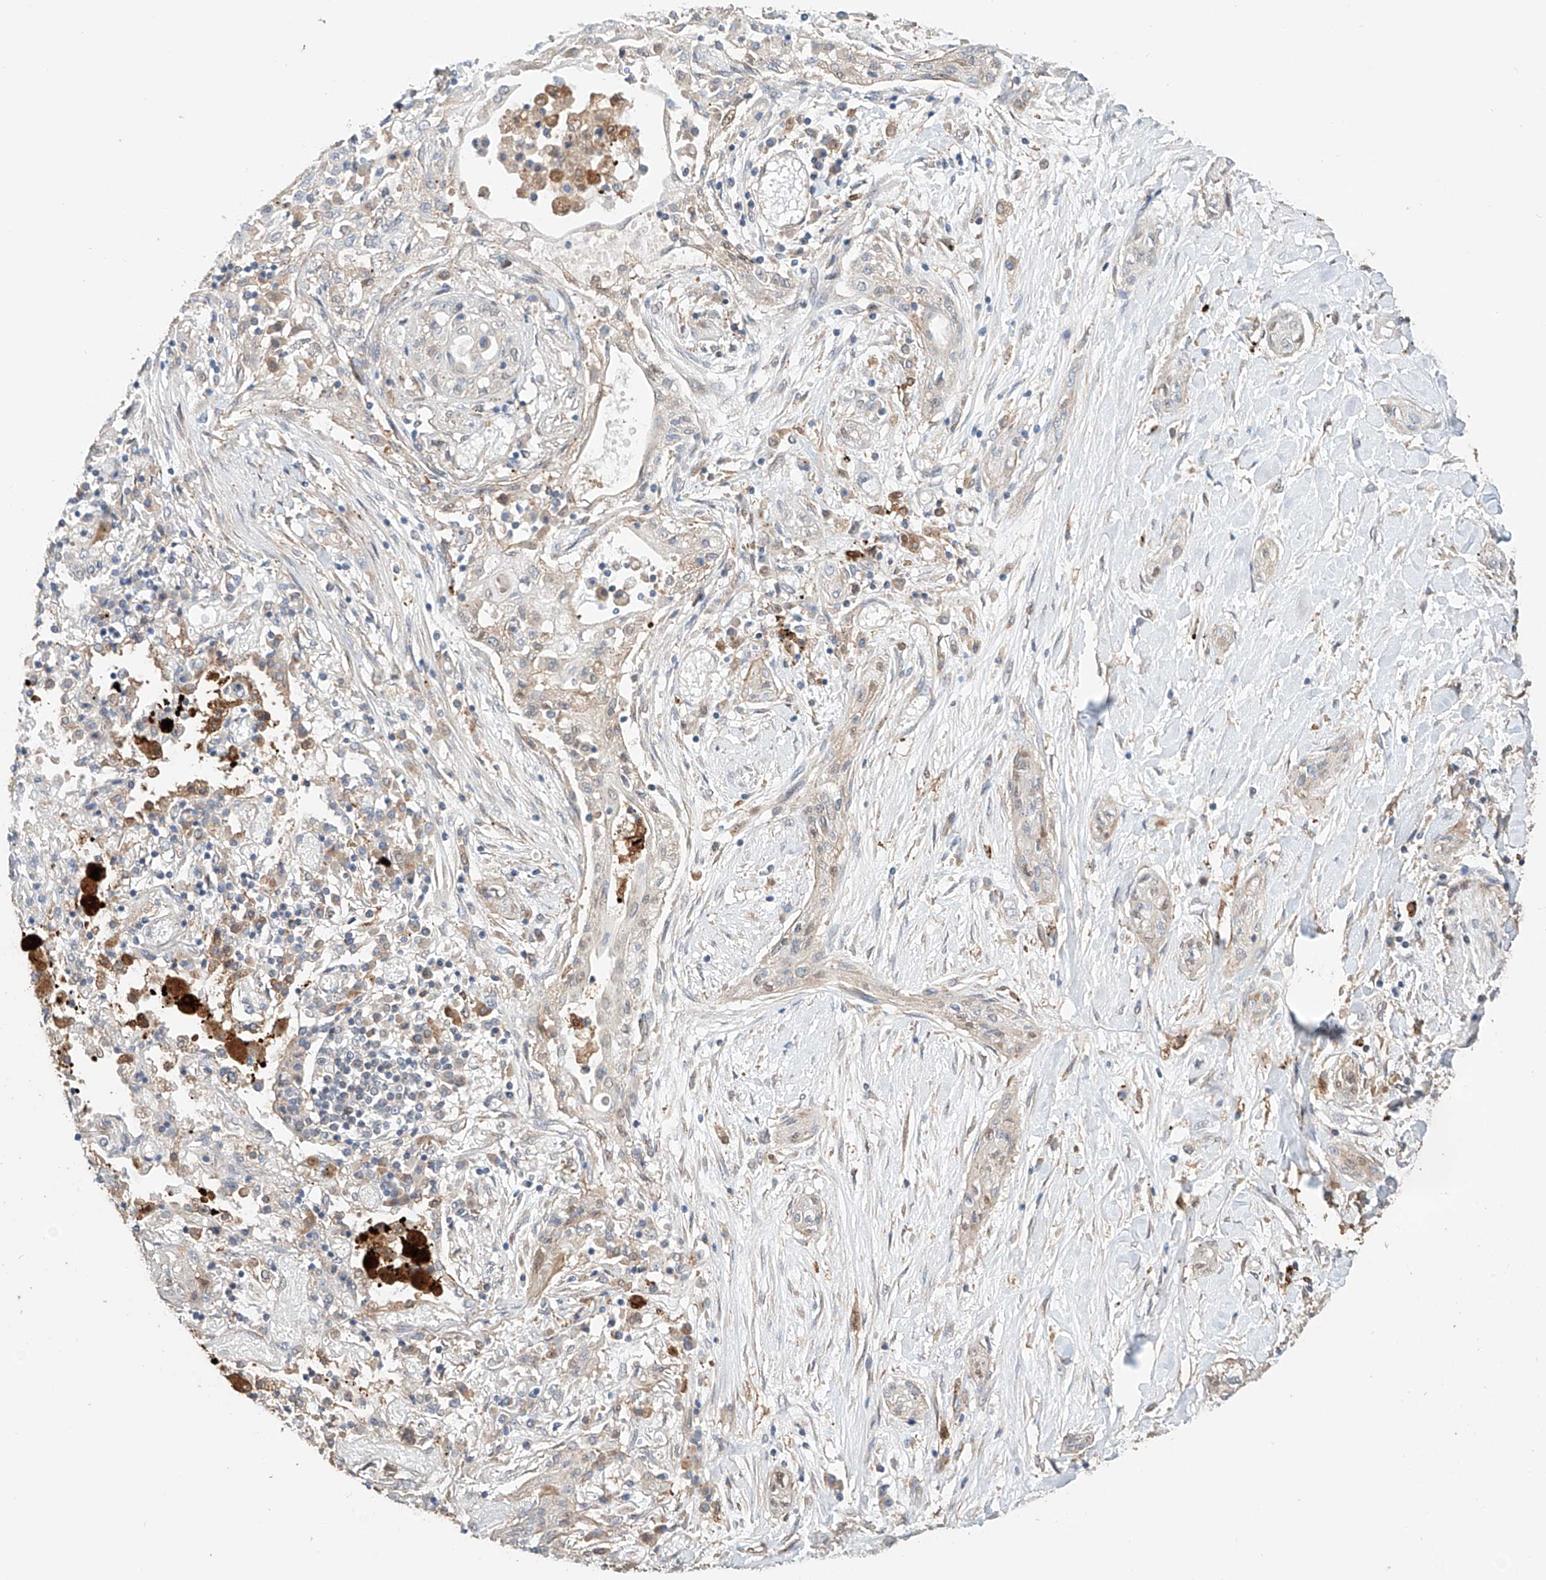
{"staining": {"intensity": "negative", "quantity": "none", "location": "none"}, "tissue": "lung cancer", "cell_type": "Tumor cells", "image_type": "cancer", "snomed": [{"axis": "morphology", "description": "Squamous cell carcinoma, NOS"}, {"axis": "topography", "description": "Lung"}], "caption": "This is an immunohistochemistry (IHC) micrograph of human squamous cell carcinoma (lung). There is no positivity in tumor cells.", "gene": "MOSPD1", "patient": {"sex": "female", "age": 47}}